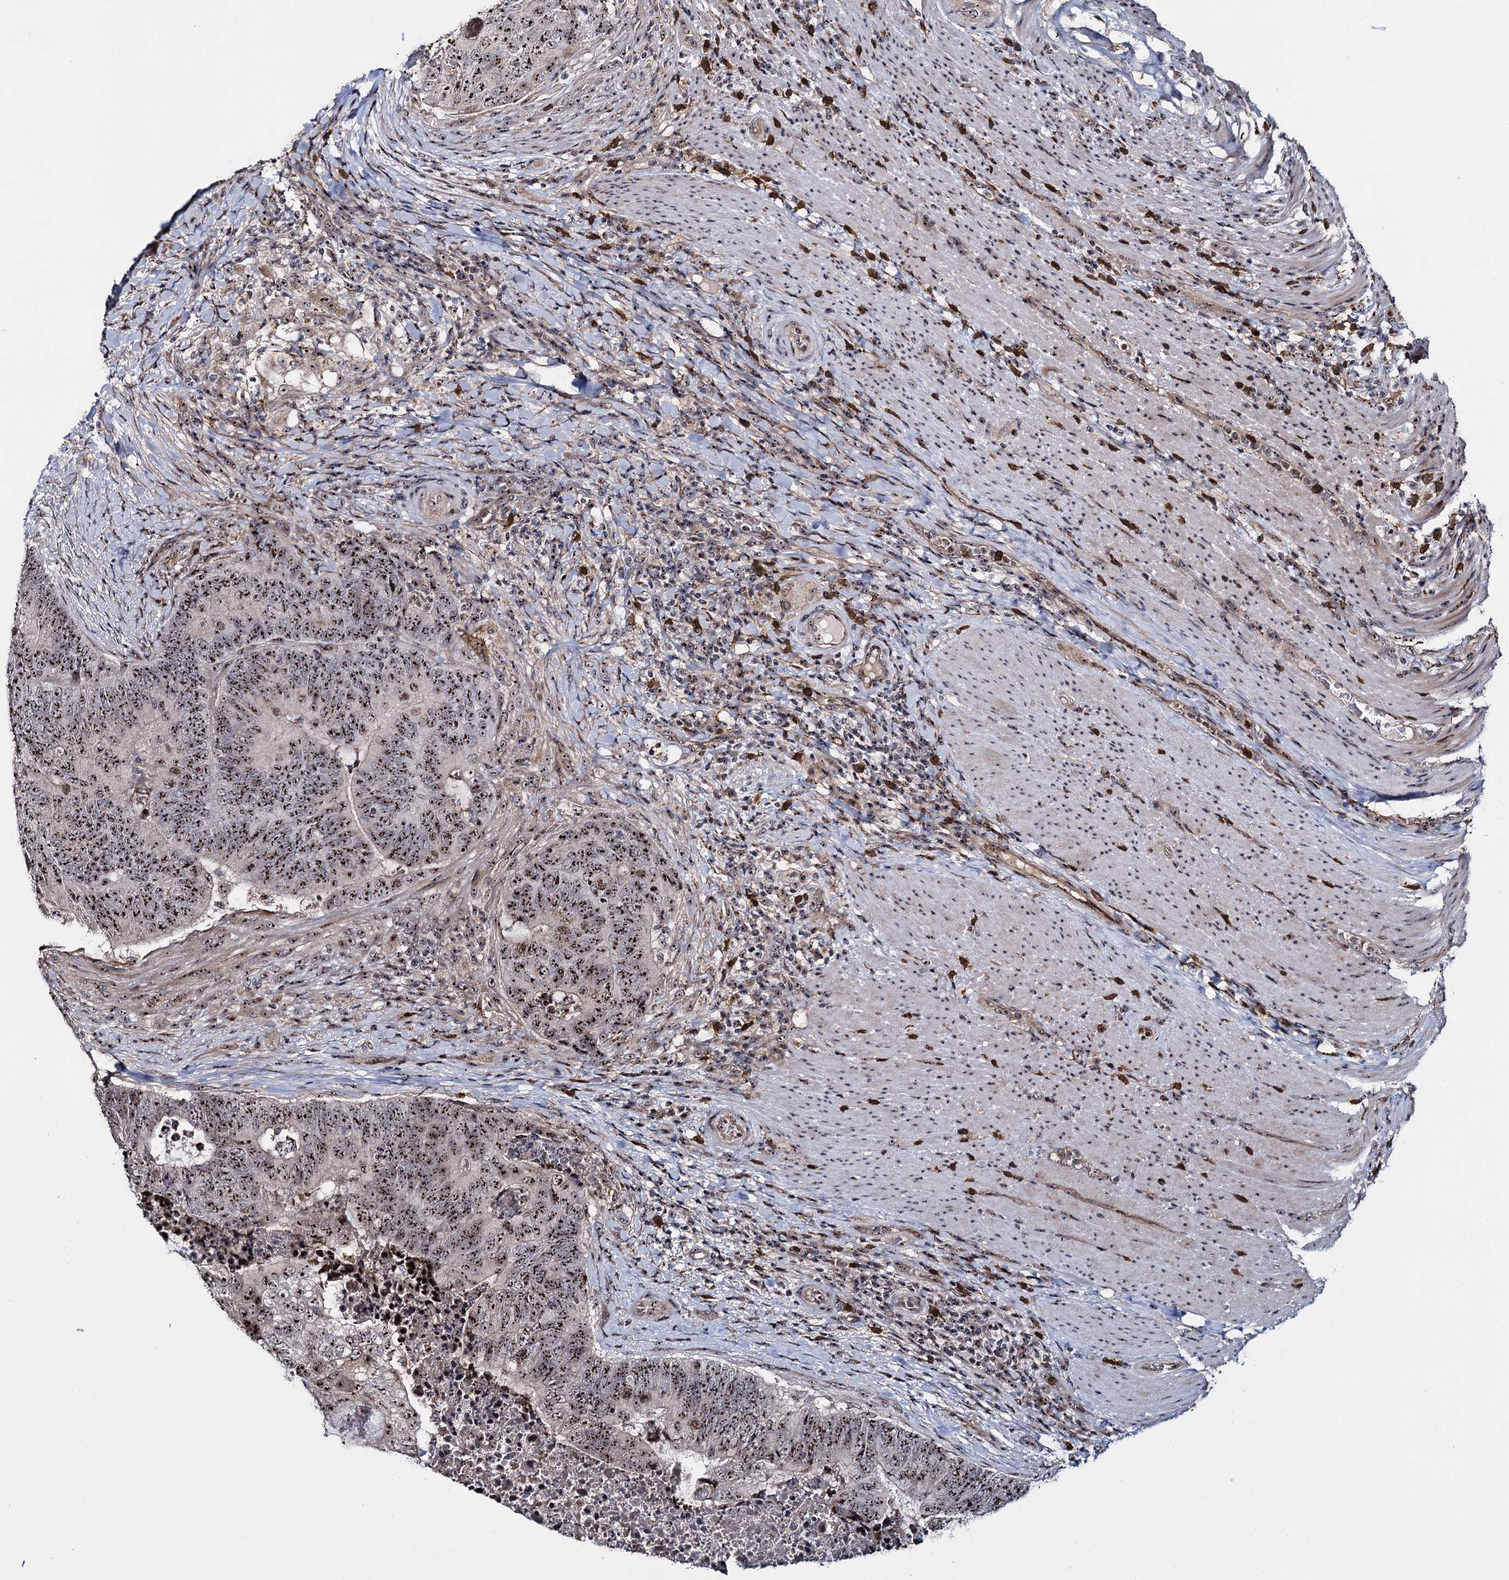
{"staining": {"intensity": "strong", "quantity": ">75%", "location": "nuclear"}, "tissue": "colorectal cancer", "cell_type": "Tumor cells", "image_type": "cancer", "snomed": [{"axis": "morphology", "description": "Adenocarcinoma, NOS"}, {"axis": "topography", "description": "Colon"}], "caption": "Immunohistochemical staining of colorectal adenocarcinoma displays high levels of strong nuclear protein positivity in about >75% of tumor cells. (Stains: DAB (3,3'-diaminobenzidine) in brown, nuclei in blue, Microscopy: brightfield microscopy at high magnification).", "gene": "SUPT20H", "patient": {"sex": "female", "age": 67}}